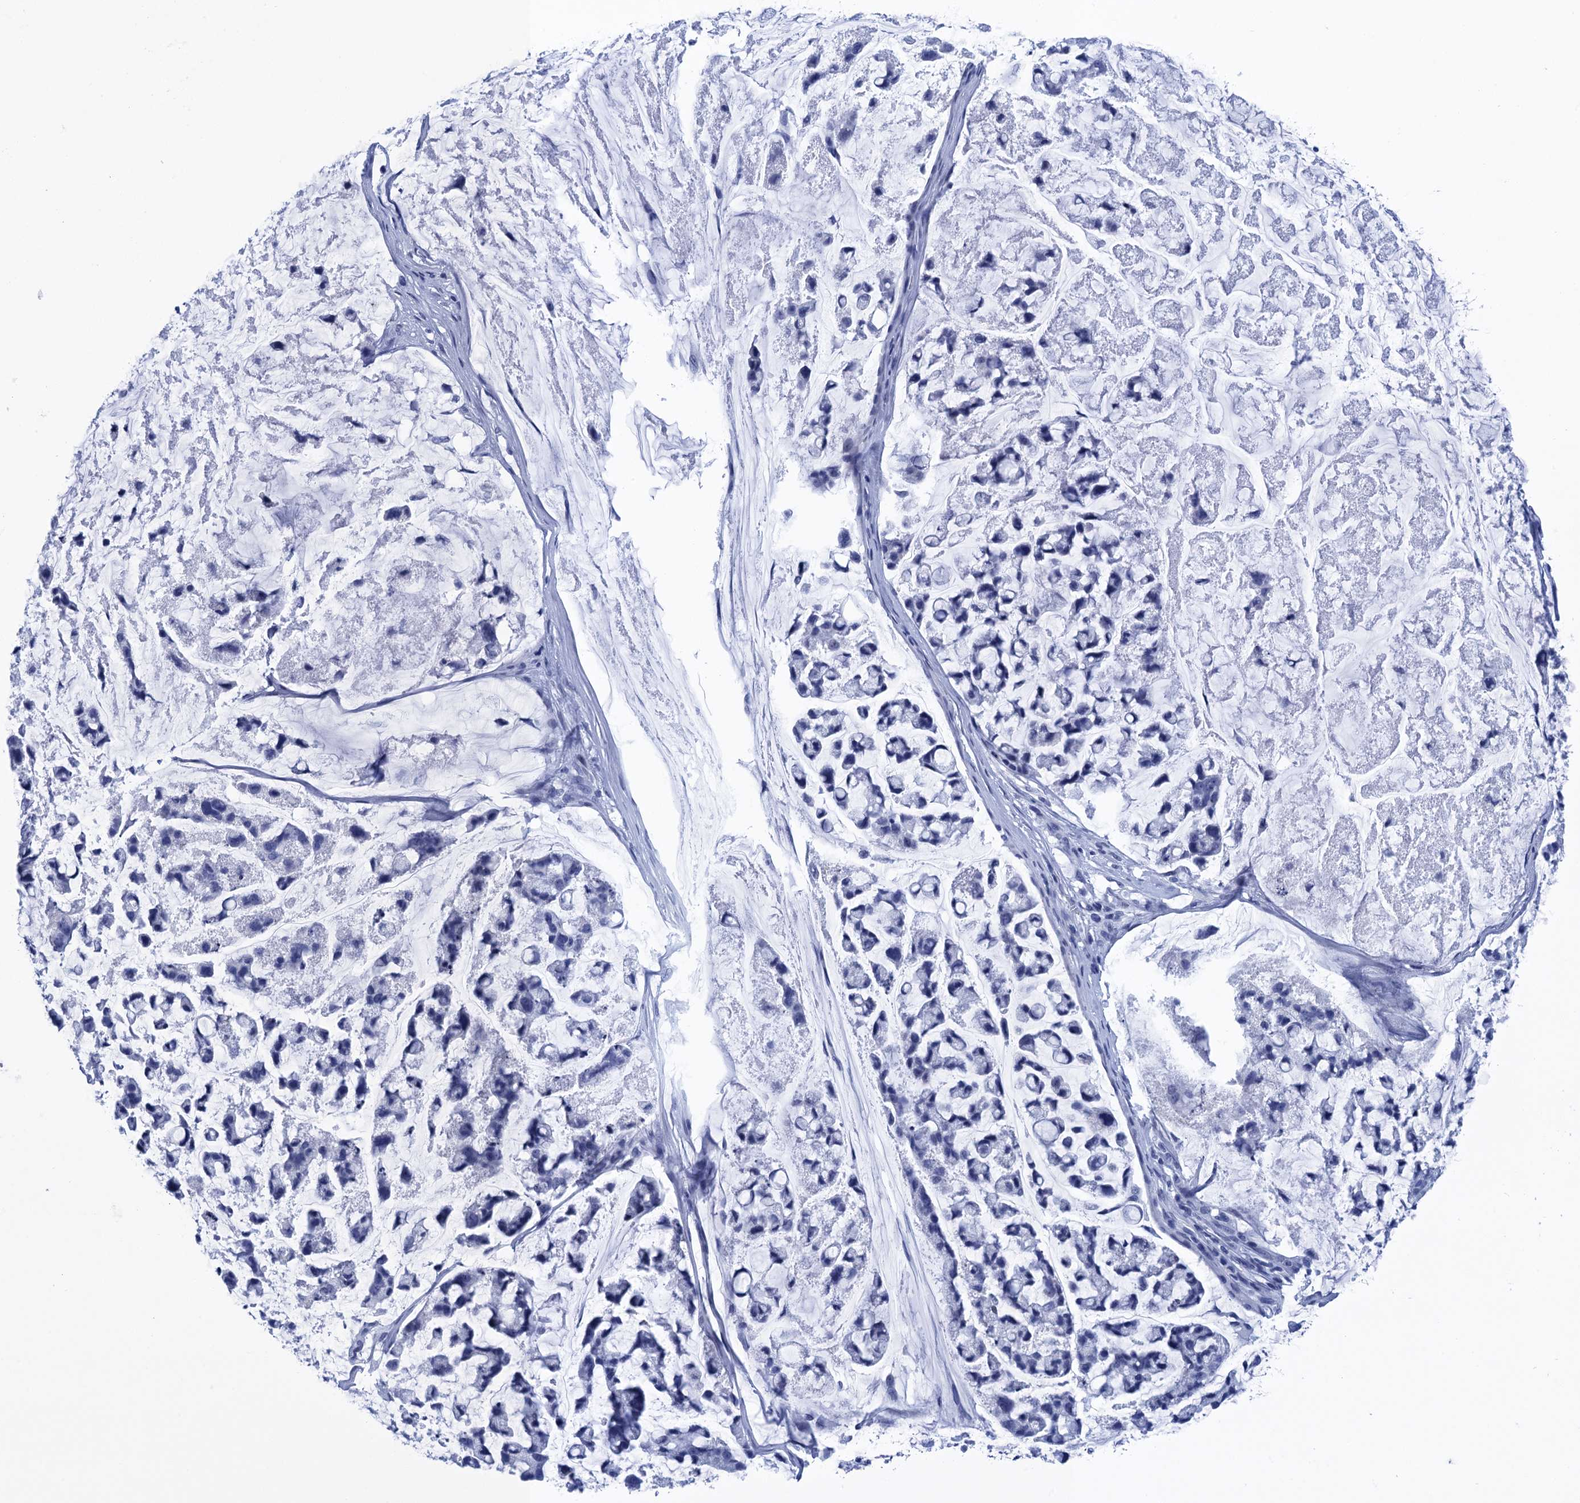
{"staining": {"intensity": "negative", "quantity": "none", "location": "none"}, "tissue": "stomach cancer", "cell_type": "Tumor cells", "image_type": "cancer", "snomed": [{"axis": "morphology", "description": "Adenocarcinoma, NOS"}, {"axis": "topography", "description": "Stomach, lower"}], "caption": "Tumor cells are negative for protein expression in human stomach adenocarcinoma.", "gene": "METTL25", "patient": {"sex": "male", "age": 67}}